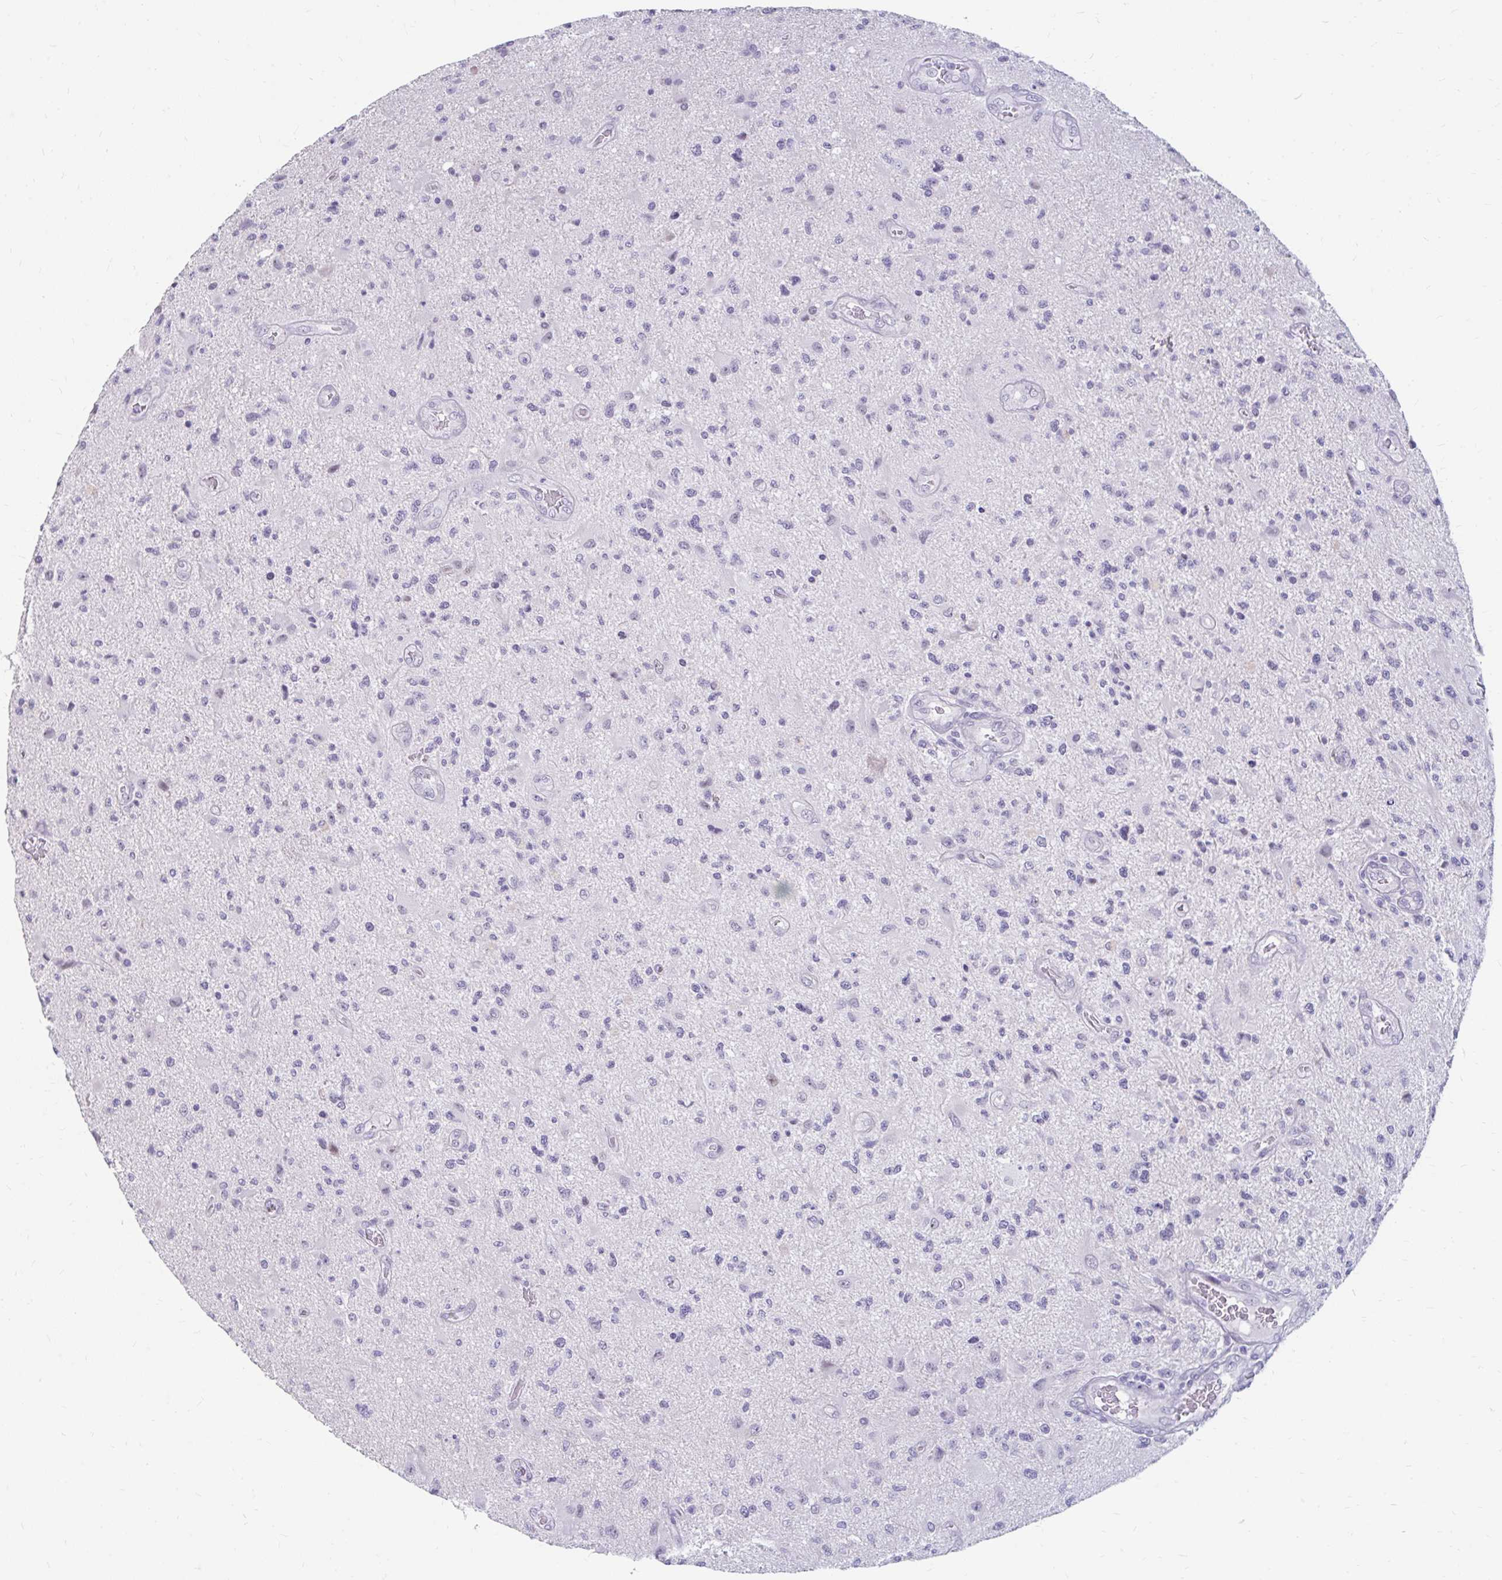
{"staining": {"intensity": "negative", "quantity": "none", "location": "none"}, "tissue": "glioma", "cell_type": "Tumor cells", "image_type": "cancer", "snomed": [{"axis": "morphology", "description": "Glioma, malignant, High grade"}, {"axis": "topography", "description": "Brain"}], "caption": "DAB (3,3'-diaminobenzidine) immunohistochemical staining of human glioma demonstrates no significant staining in tumor cells. (Brightfield microscopy of DAB immunohistochemistry at high magnification).", "gene": "RGS16", "patient": {"sex": "male", "age": 67}}